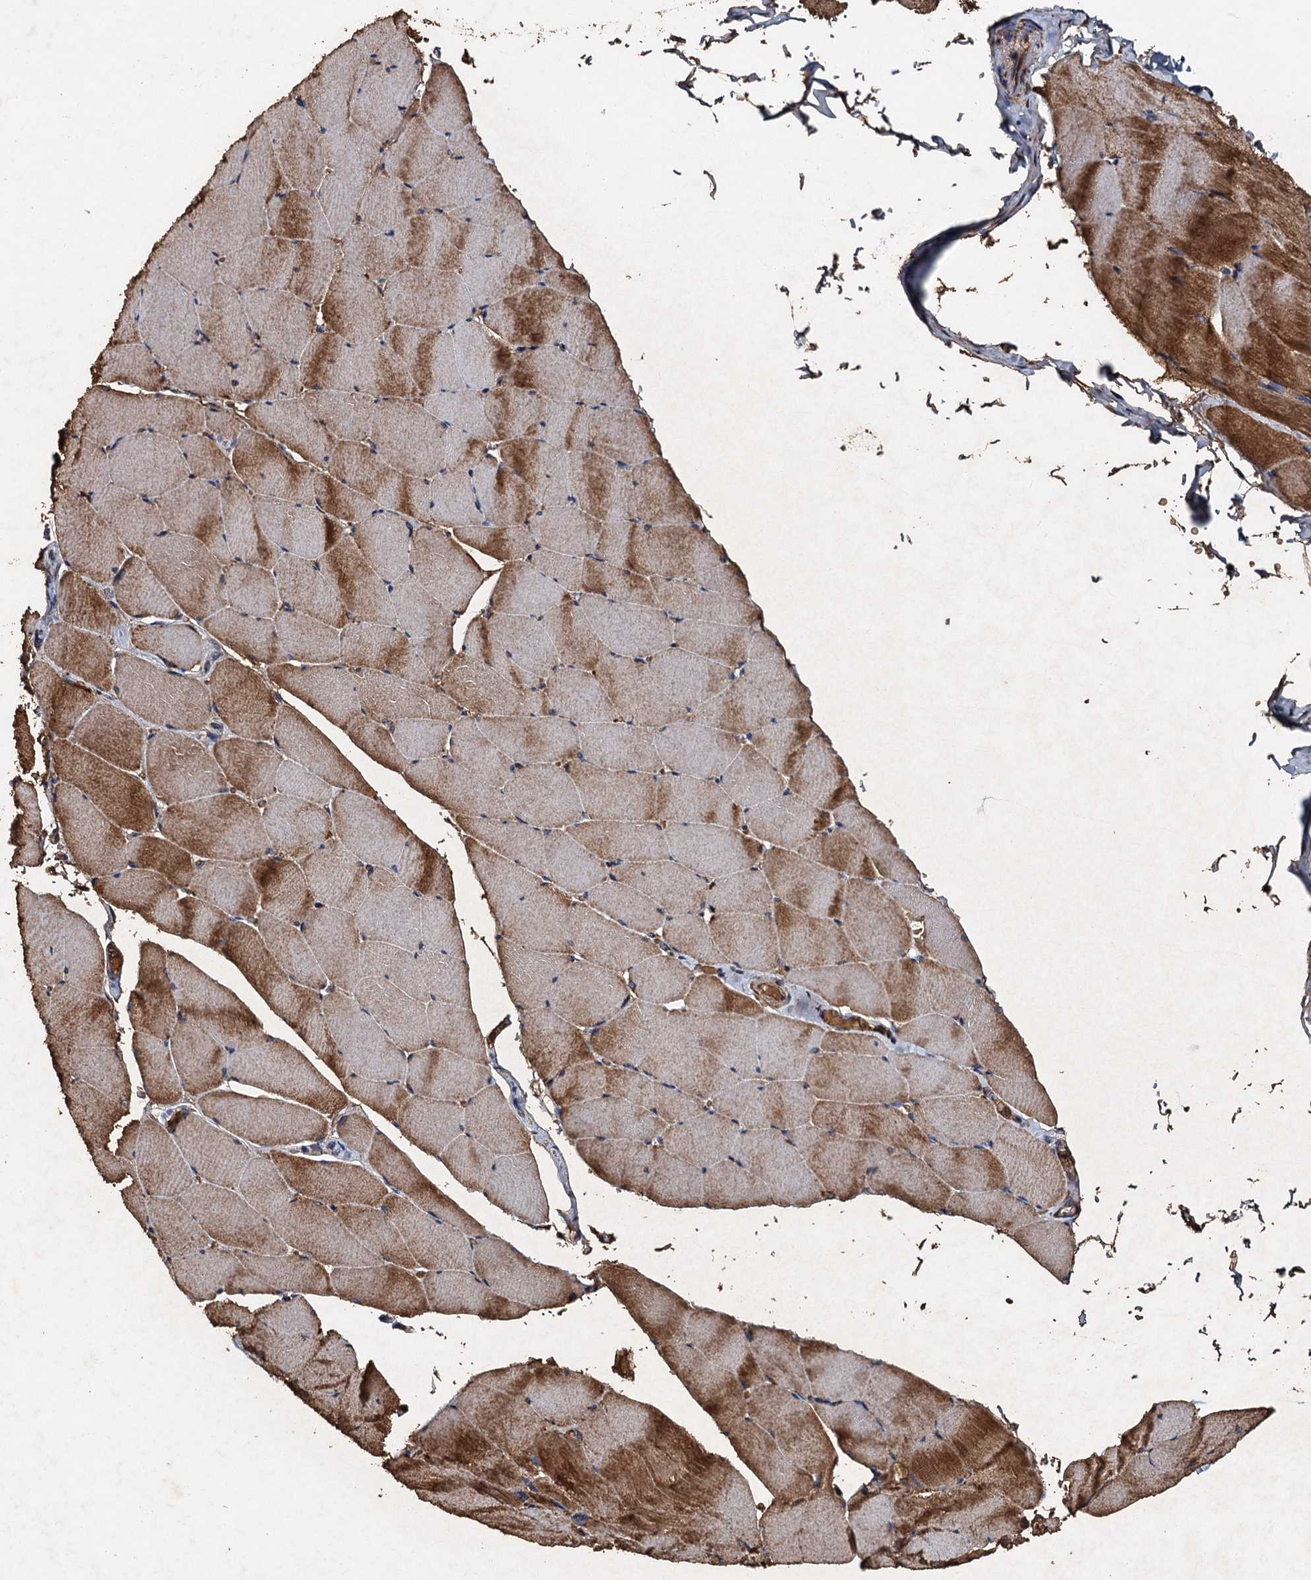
{"staining": {"intensity": "strong", "quantity": ">75%", "location": "cytoplasmic/membranous"}, "tissue": "skeletal muscle", "cell_type": "Myocytes", "image_type": "normal", "snomed": [{"axis": "morphology", "description": "Normal tissue, NOS"}, {"axis": "topography", "description": "Skeletal muscle"}], "caption": "An image of human skeletal muscle stained for a protein demonstrates strong cytoplasmic/membranous brown staining in myocytes.", "gene": "NDUFA13", "patient": {"sex": "male", "age": 62}}